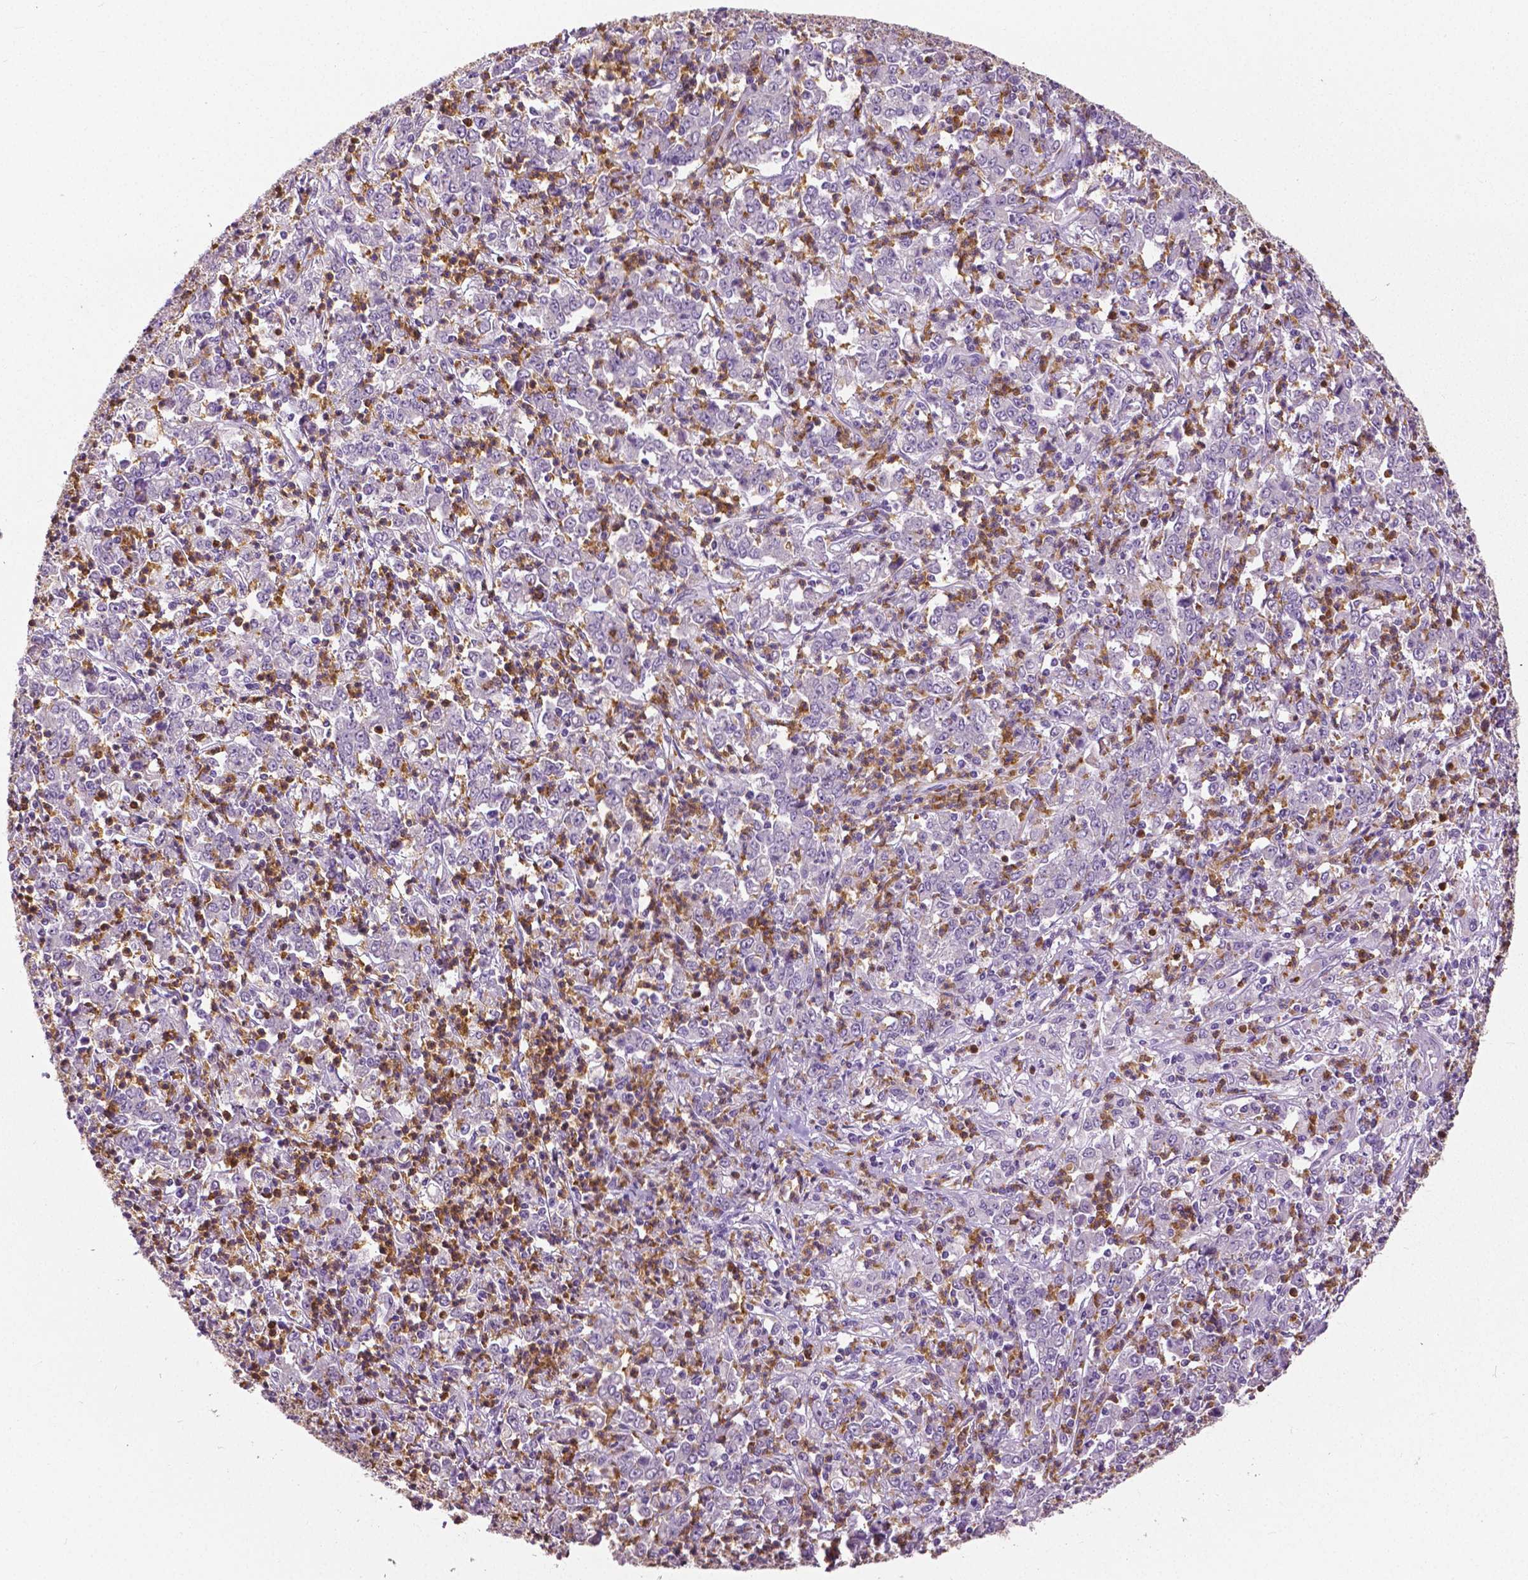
{"staining": {"intensity": "negative", "quantity": "none", "location": "none"}, "tissue": "stomach cancer", "cell_type": "Tumor cells", "image_type": "cancer", "snomed": [{"axis": "morphology", "description": "Adenocarcinoma, NOS"}, {"axis": "topography", "description": "Stomach, lower"}], "caption": "Protein analysis of adenocarcinoma (stomach) reveals no significant positivity in tumor cells.", "gene": "PTPN5", "patient": {"sex": "female", "age": 71}}